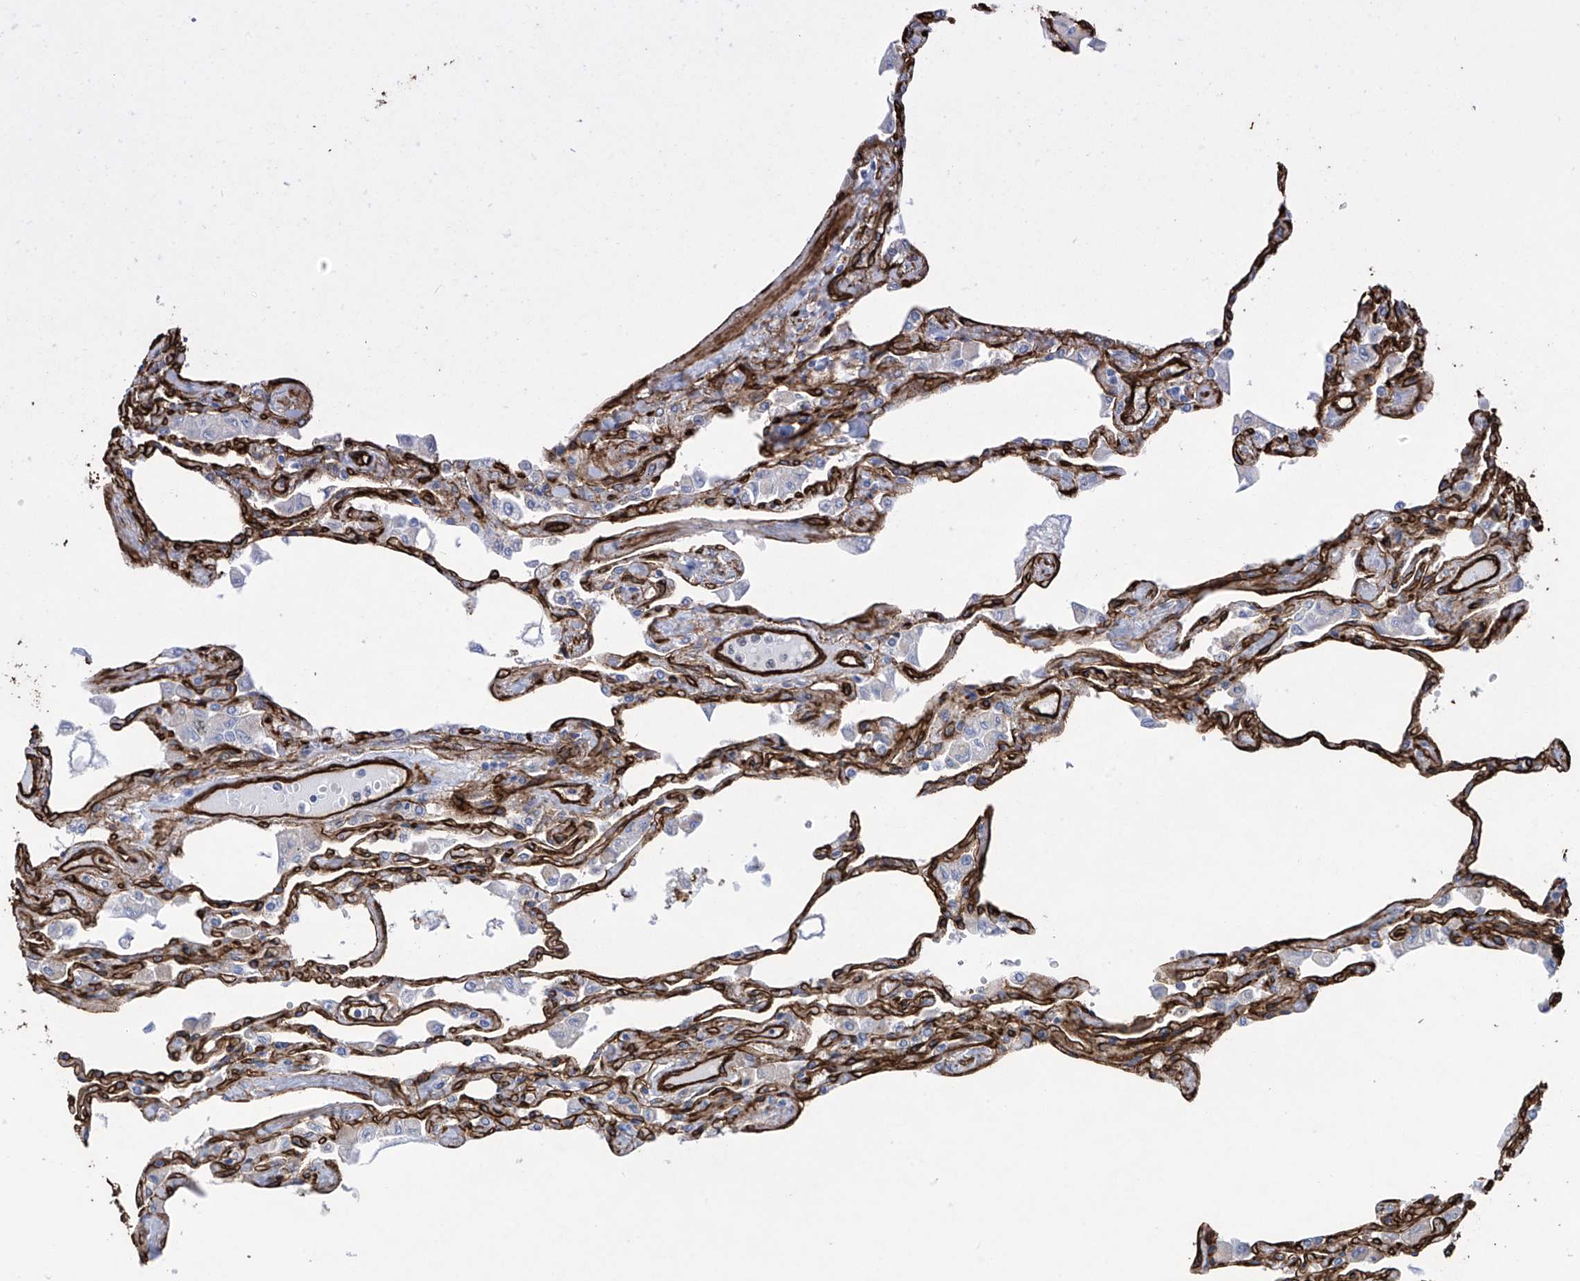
{"staining": {"intensity": "strong", "quantity": ">75%", "location": "cytoplasmic/membranous"}, "tissue": "lung", "cell_type": "Alveolar cells", "image_type": "normal", "snomed": [{"axis": "morphology", "description": "Normal tissue, NOS"}, {"axis": "topography", "description": "Bronchus"}, {"axis": "topography", "description": "Lung"}], "caption": "Immunohistochemistry histopathology image of normal lung: human lung stained using IHC demonstrates high levels of strong protein expression localized specifically in the cytoplasmic/membranous of alveolar cells, appearing as a cytoplasmic/membranous brown color.", "gene": "UBTD1", "patient": {"sex": "female", "age": 49}}